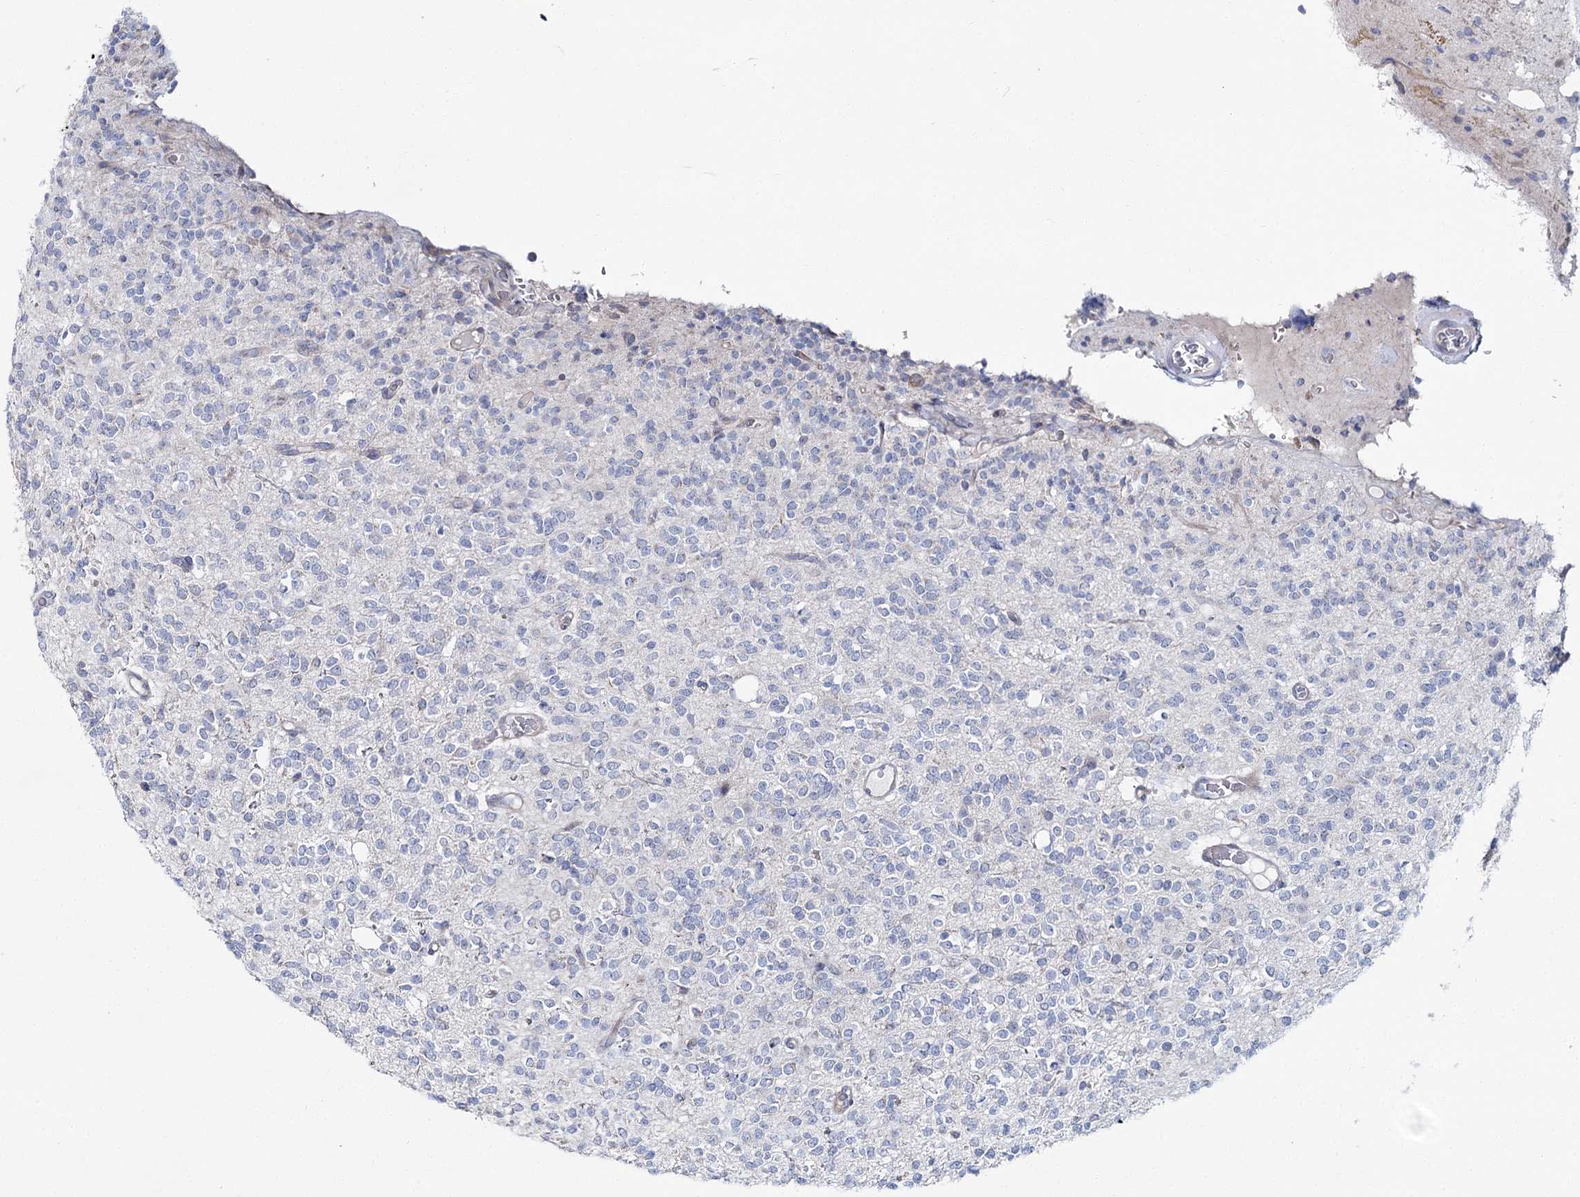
{"staining": {"intensity": "negative", "quantity": "none", "location": "none"}, "tissue": "glioma", "cell_type": "Tumor cells", "image_type": "cancer", "snomed": [{"axis": "morphology", "description": "Glioma, malignant, High grade"}, {"axis": "topography", "description": "Brain"}], "caption": "Immunohistochemistry of human malignant glioma (high-grade) demonstrates no positivity in tumor cells.", "gene": "CPLANE1", "patient": {"sex": "male", "age": 34}}